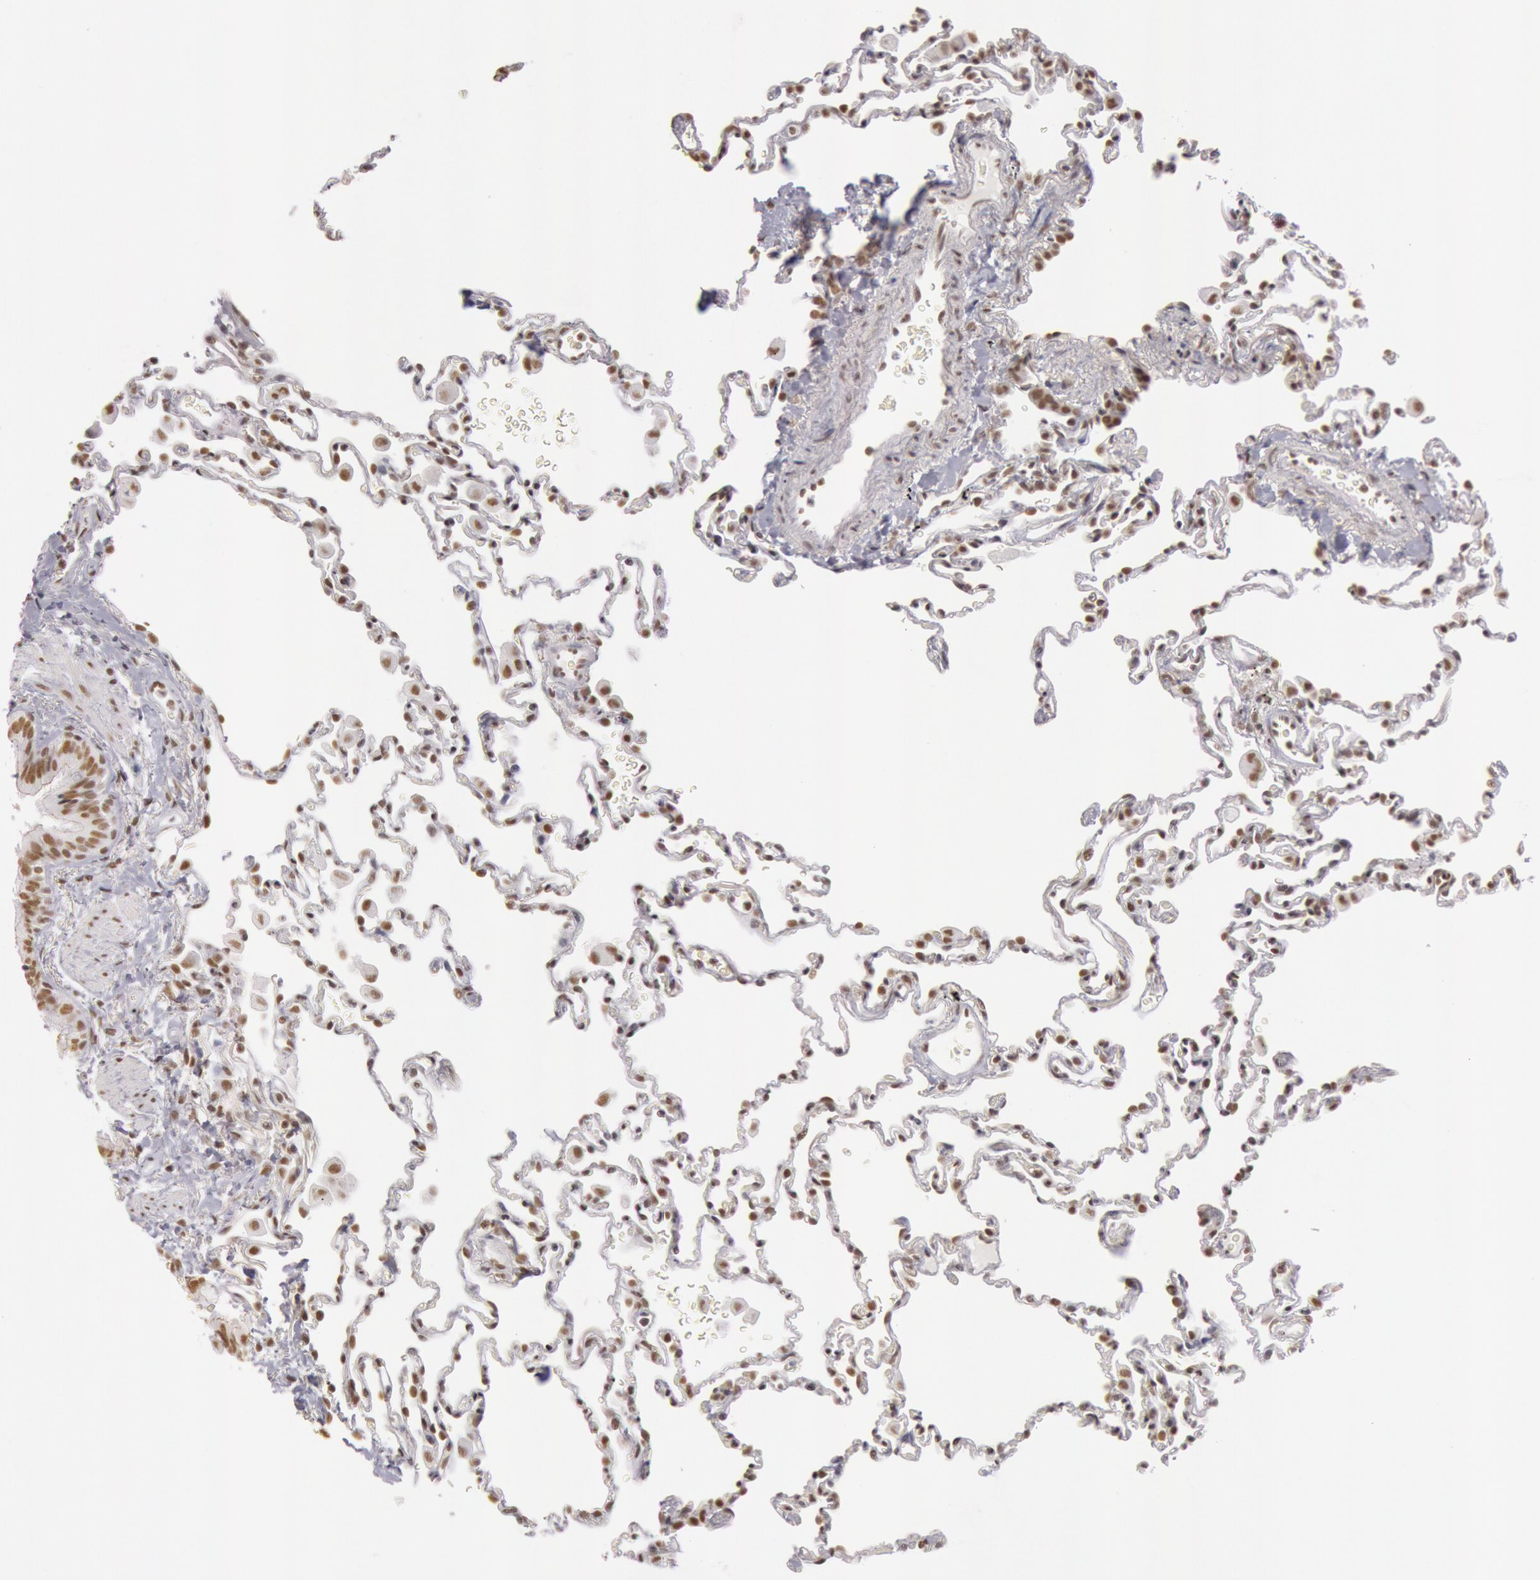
{"staining": {"intensity": "moderate", "quantity": ">75%", "location": "nuclear"}, "tissue": "lung", "cell_type": "Alveolar cells", "image_type": "normal", "snomed": [{"axis": "morphology", "description": "Normal tissue, NOS"}, {"axis": "topography", "description": "Lung"}], "caption": "Immunohistochemistry (IHC) image of unremarkable lung: human lung stained using immunohistochemistry reveals medium levels of moderate protein expression localized specifically in the nuclear of alveolar cells, appearing as a nuclear brown color.", "gene": "ESS2", "patient": {"sex": "male", "age": 59}}